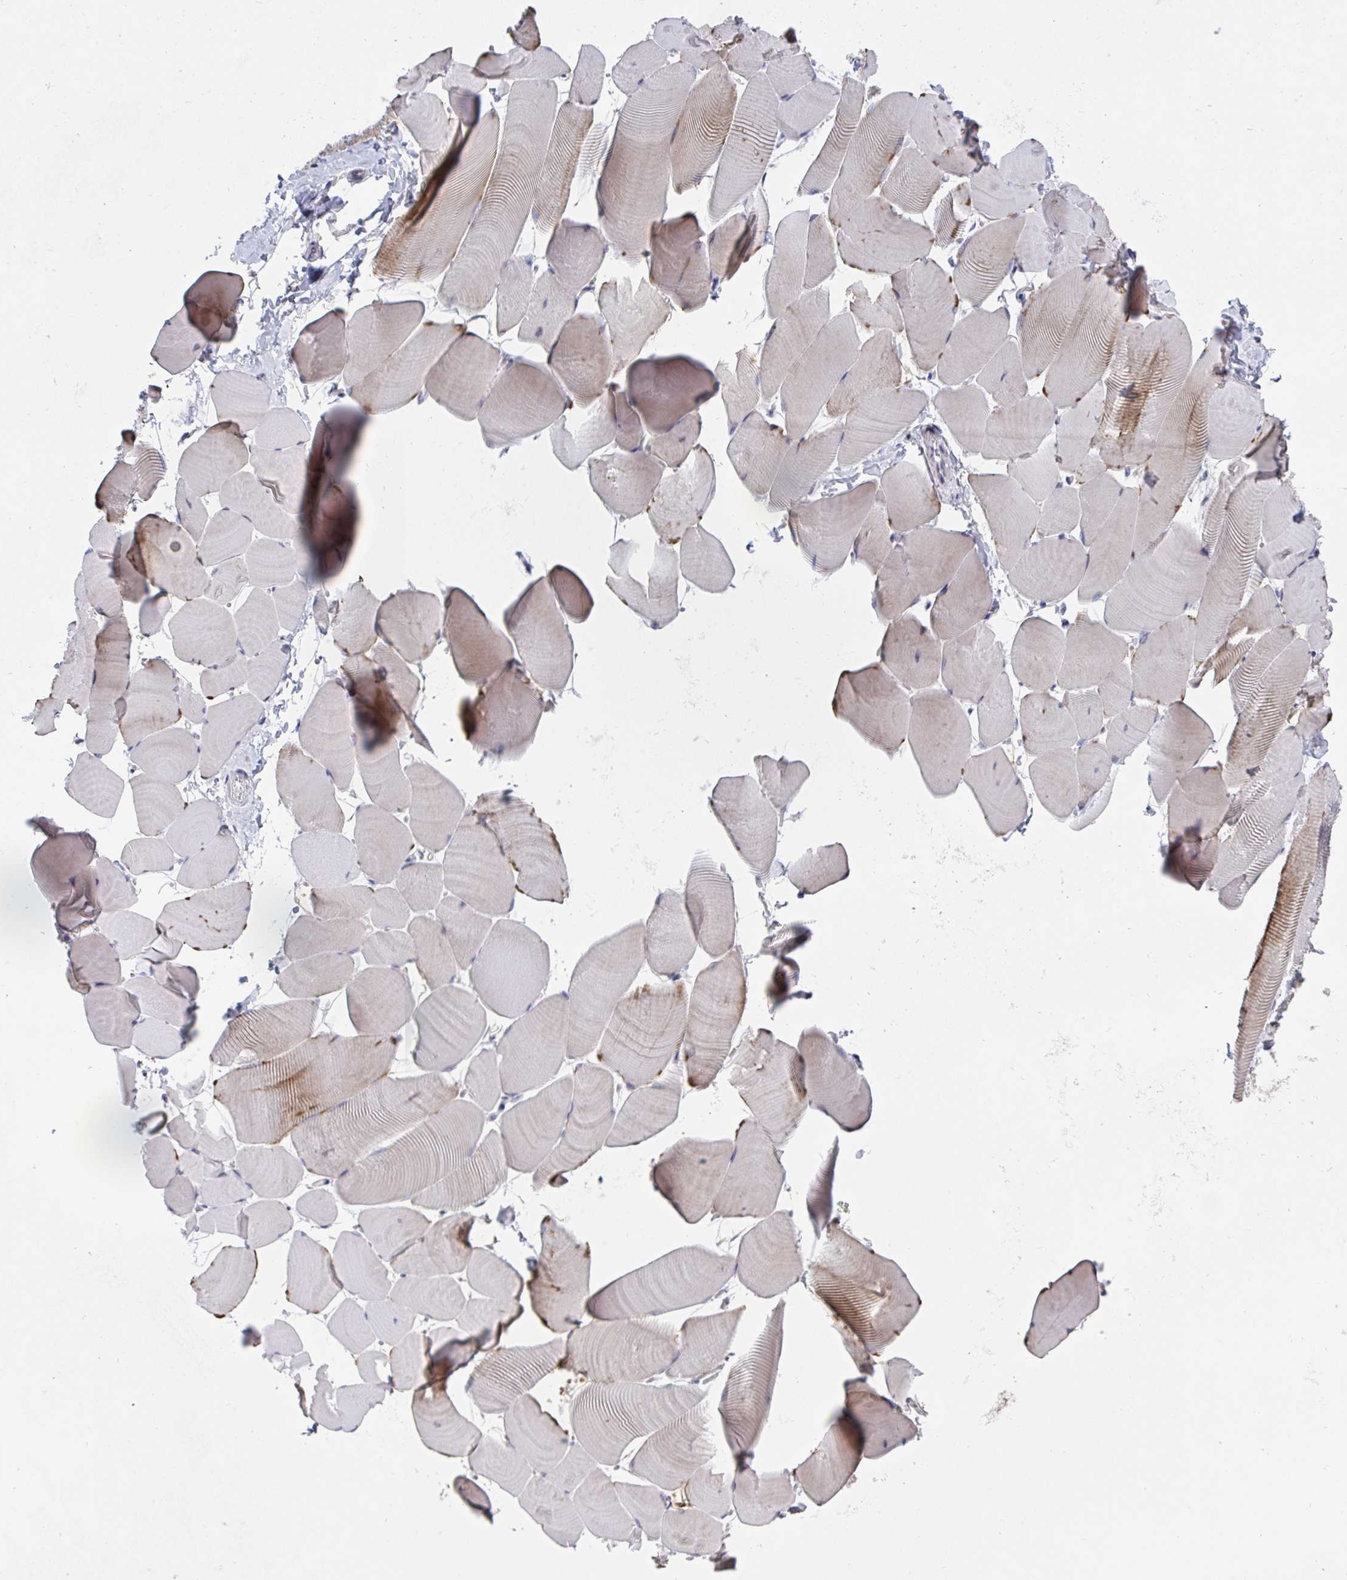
{"staining": {"intensity": "weak", "quantity": "25%-75%", "location": "cytoplasmic/membranous"}, "tissue": "skeletal muscle", "cell_type": "Myocytes", "image_type": "normal", "snomed": [{"axis": "morphology", "description": "Normal tissue, NOS"}, {"axis": "topography", "description": "Skeletal muscle"}], "caption": "Myocytes display low levels of weak cytoplasmic/membranous staining in about 25%-75% of cells in benign skeletal muscle.", "gene": "JMJD1C", "patient": {"sex": "male", "age": 25}}